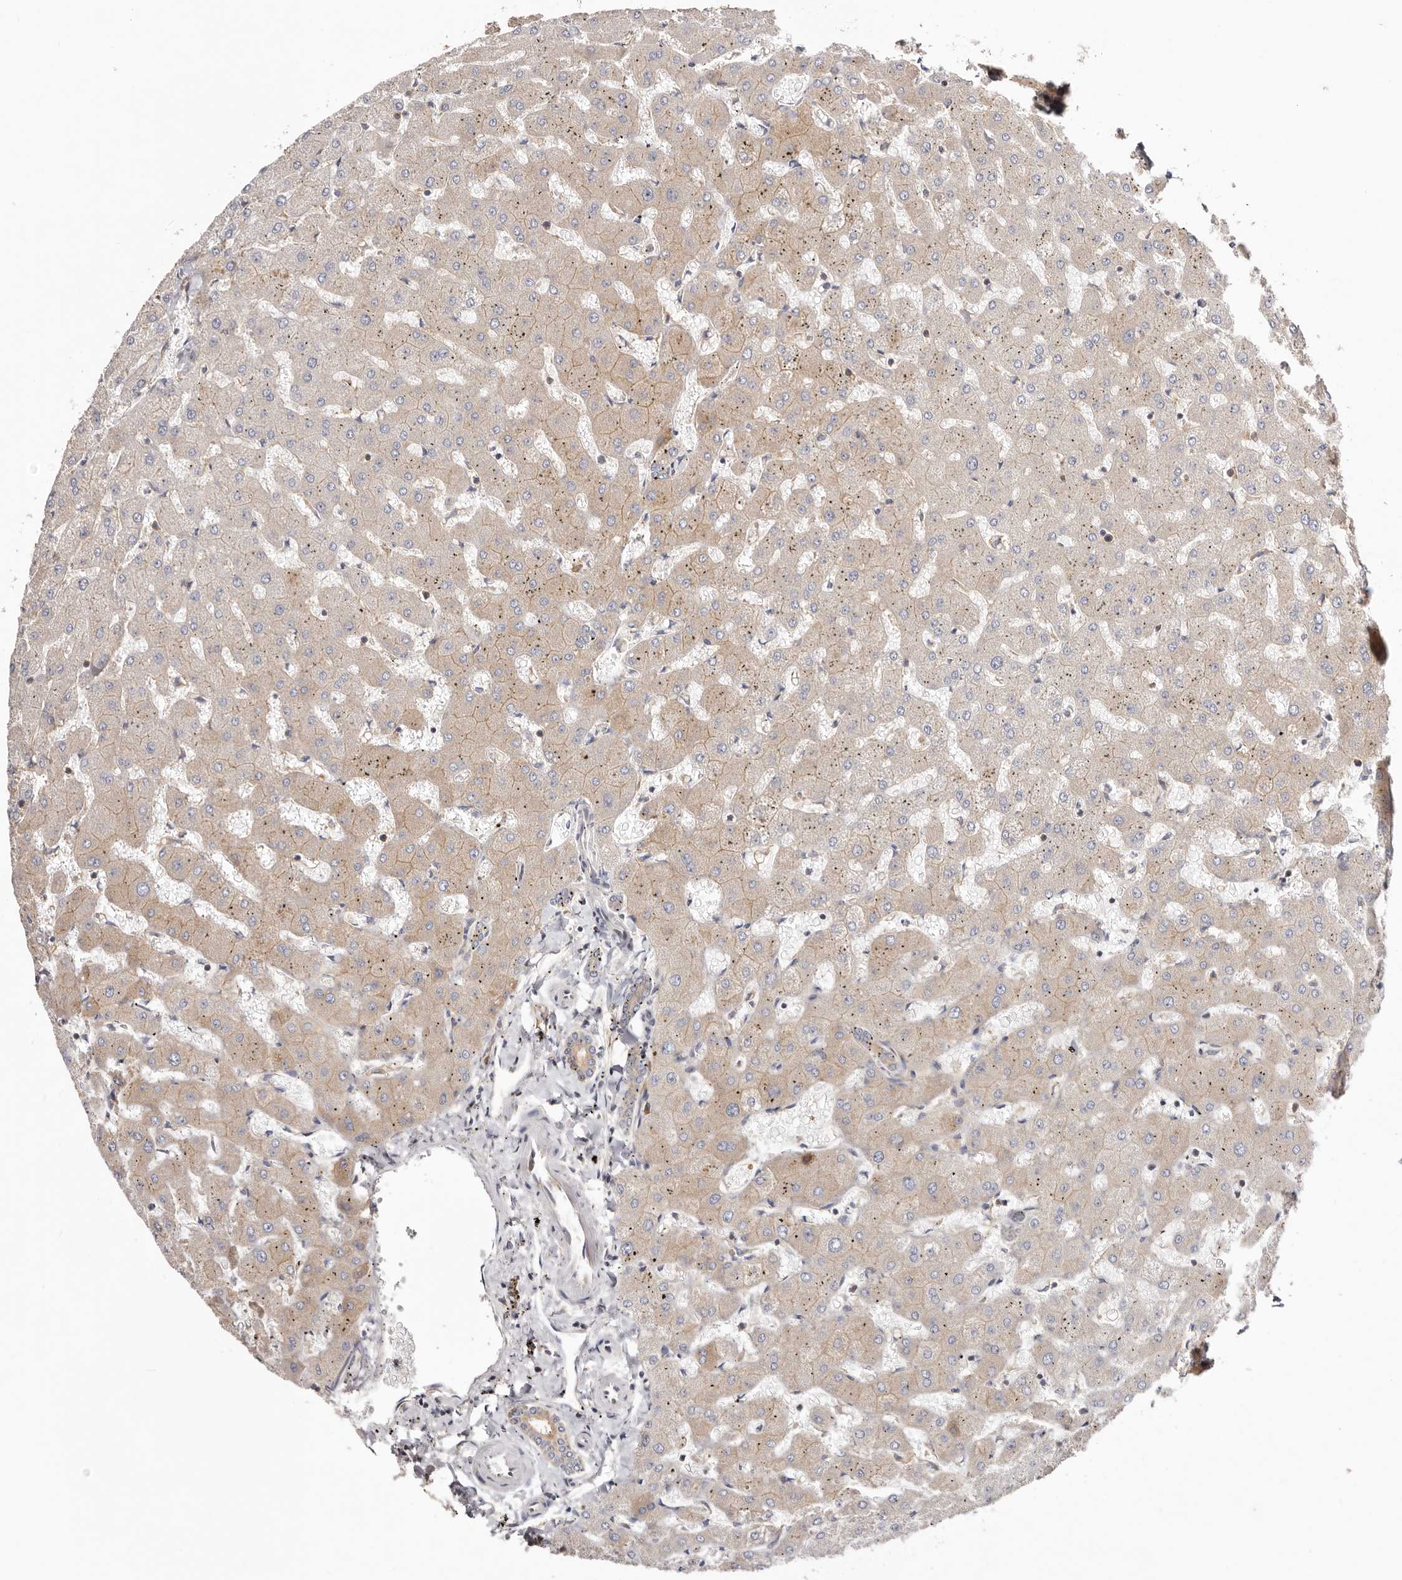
{"staining": {"intensity": "weak", "quantity": ">75%", "location": "cytoplasmic/membranous"}, "tissue": "liver", "cell_type": "Cholangiocytes", "image_type": "normal", "snomed": [{"axis": "morphology", "description": "Normal tissue, NOS"}, {"axis": "topography", "description": "Liver"}], "caption": "This photomicrograph exhibits unremarkable liver stained with immunohistochemistry (IHC) to label a protein in brown. The cytoplasmic/membranous of cholangiocytes show weak positivity for the protein. Nuclei are counter-stained blue.", "gene": "EPRS1", "patient": {"sex": "female", "age": 63}}